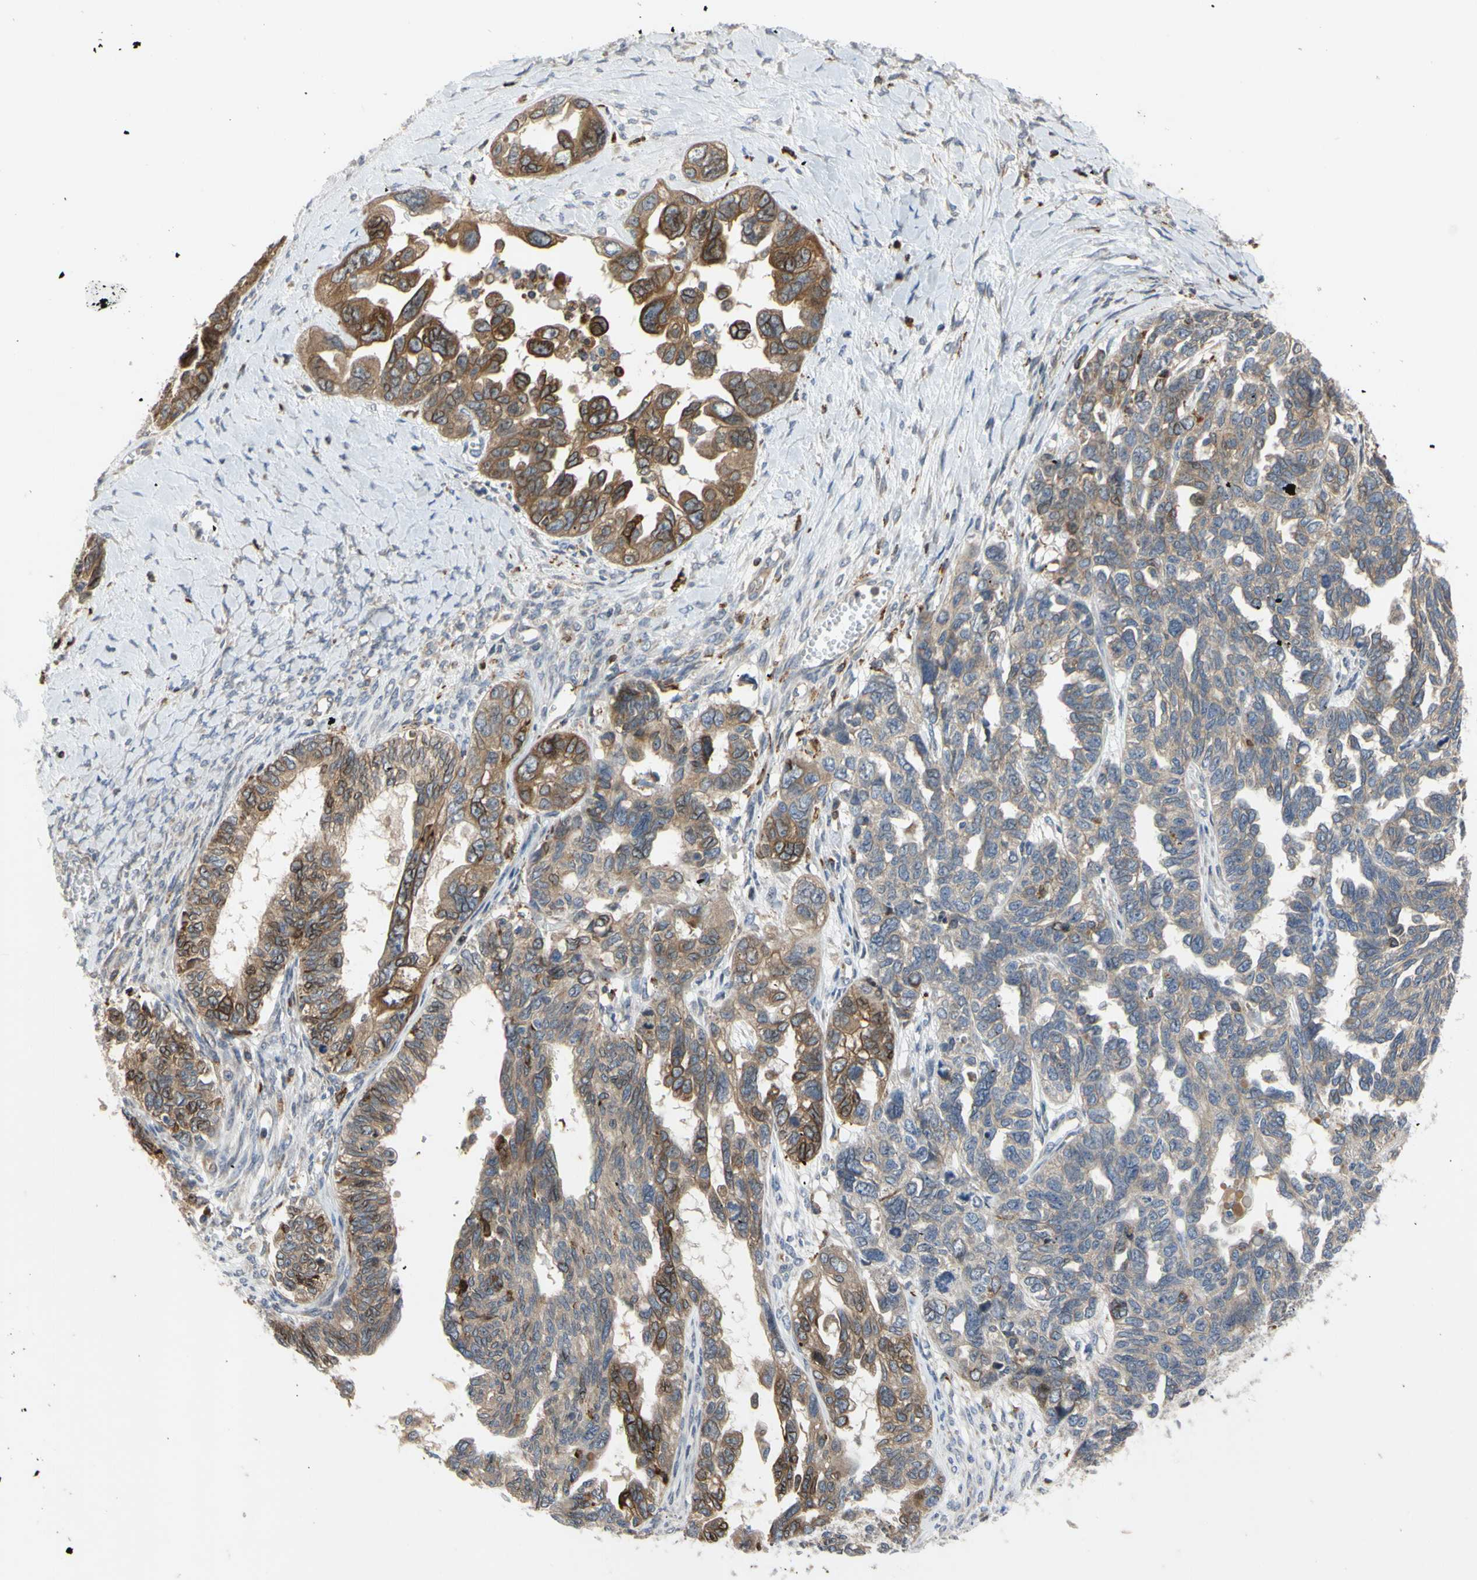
{"staining": {"intensity": "moderate", "quantity": "25%-75%", "location": "cytoplasmic/membranous"}, "tissue": "ovarian cancer", "cell_type": "Tumor cells", "image_type": "cancer", "snomed": [{"axis": "morphology", "description": "Cystadenocarcinoma, serous, NOS"}, {"axis": "topography", "description": "Ovary"}], "caption": "Moderate cytoplasmic/membranous protein staining is appreciated in approximately 25%-75% of tumor cells in ovarian cancer.", "gene": "PLXNA2", "patient": {"sex": "female", "age": 79}}